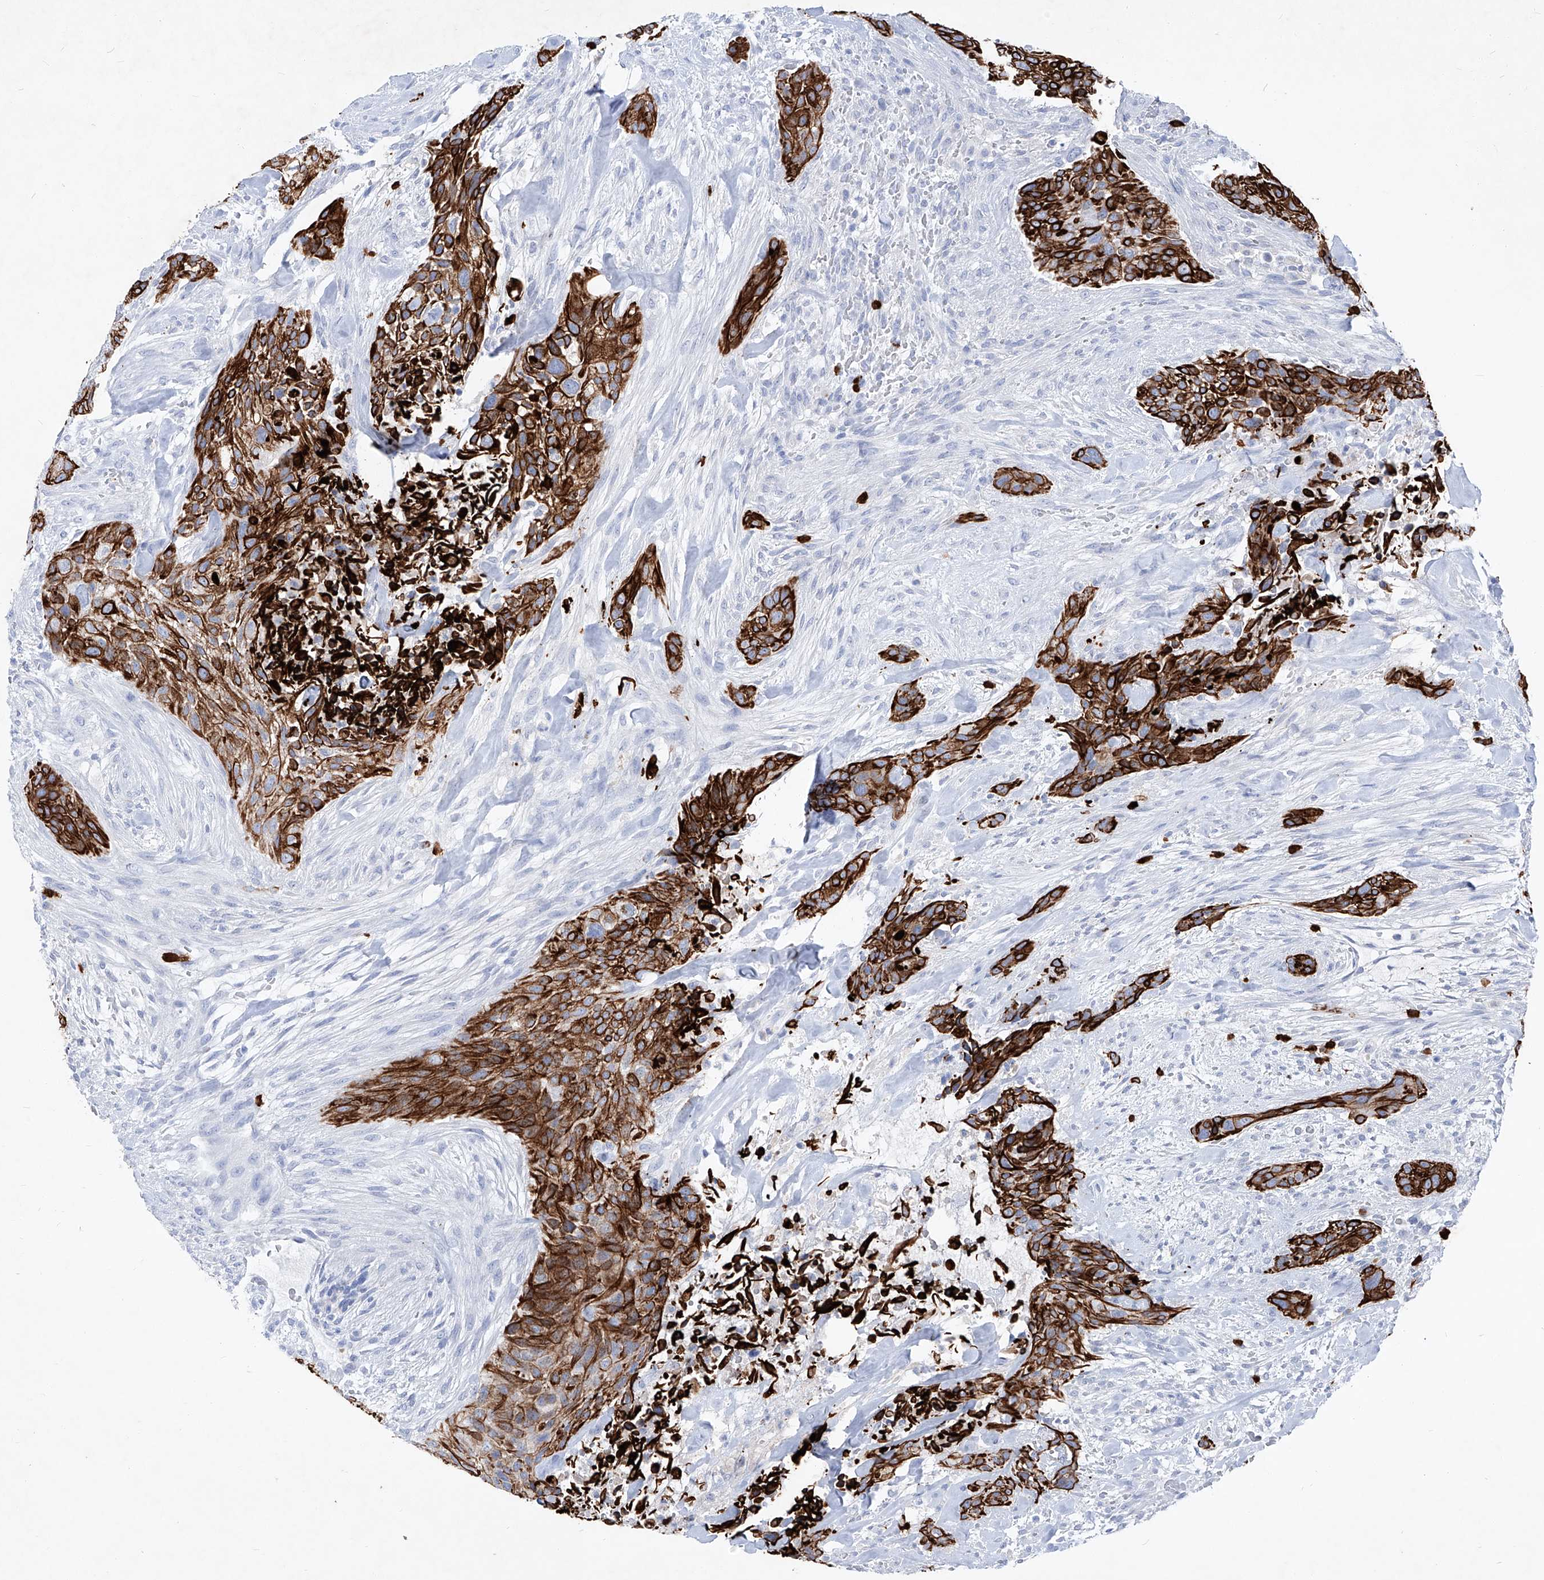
{"staining": {"intensity": "strong", "quantity": ">75%", "location": "cytoplasmic/membranous"}, "tissue": "urothelial cancer", "cell_type": "Tumor cells", "image_type": "cancer", "snomed": [{"axis": "morphology", "description": "Urothelial carcinoma, High grade"}, {"axis": "topography", "description": "Urinary bladder"}], "caption": "High-grade urothelial carcinoma was stained to show a protein in brown. There is high levels of strong cytoplasmic/membranous expression in about >75% of tumor cells. (DAB (3,3'-diaminobenzidine) IHC with brightfield microscopy, high magnification).", "gene": "FRS3", "patient": {"sex": "male", "age": 35}}